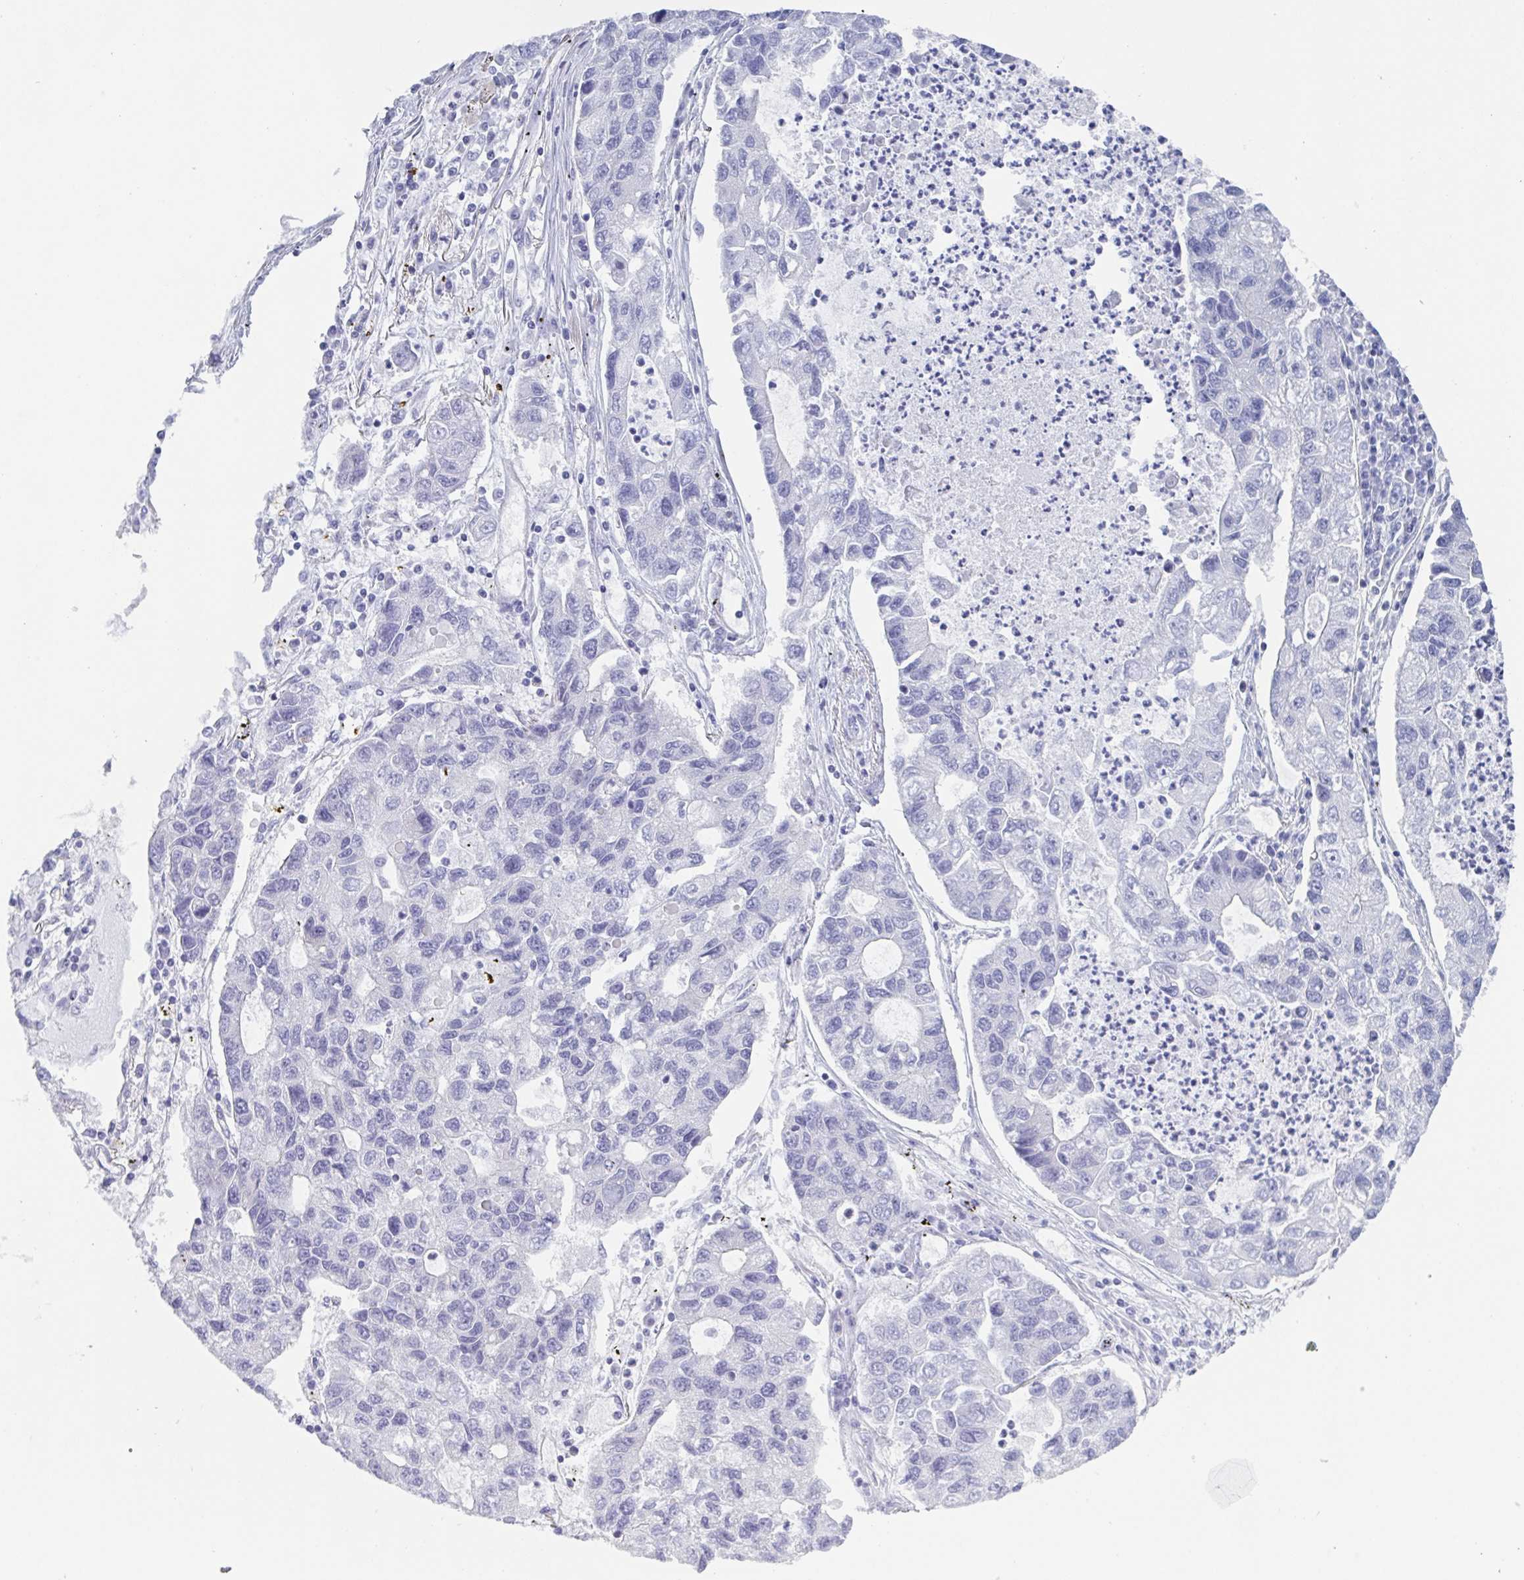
{"staining": {"intensity": "negative", "quantity": "none", "location": "none"}, "tissue": "lung cancer", "cell_type": "Tumor cells", "image_type": "cancer", "snomed": [{"axis": "morphology", "description": "Adenocarcinoma, NOS"}, {"axis": "topography", "description": "Bronchus"}, {"axis": "topography", "description": "Lung"}], "caption": "The photomicrograph demonstrates no staining of tumor cells in lung cancer.", "gene": "DYNC1I1", "patient": {"sex": "female", "age": 51}}